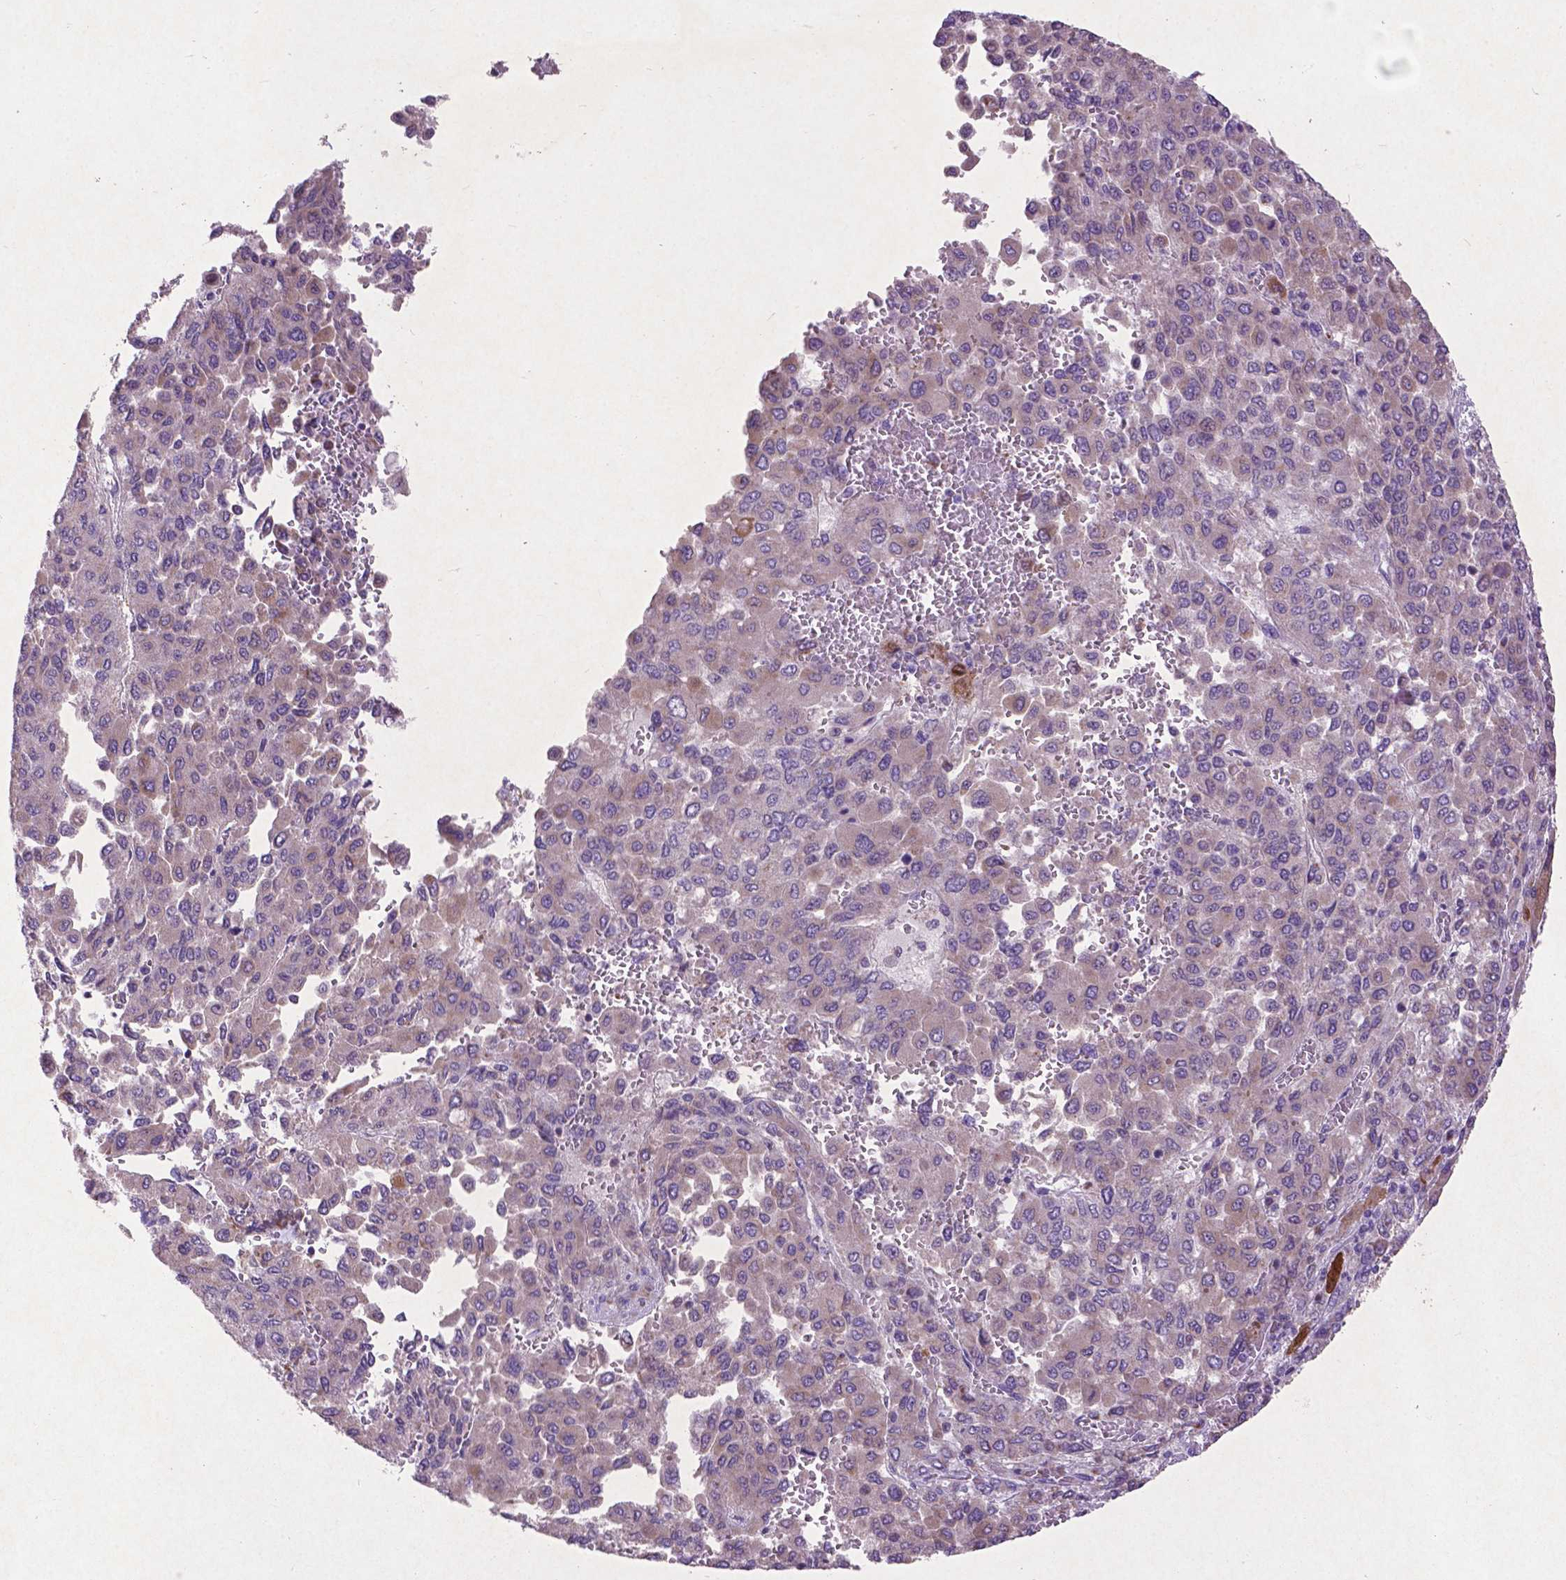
{"staining": {"intensity": "weak", "quantity": "25%-75%", "location": "cytoplasmic/membranous"}, "tissue": "liver cancer", "cell_type": "Tumor cells", "image_type": "cancer", "snomed": [{"axis": "morphology", "description": "Carcinoma, Hepatocellular, NOS"}, {"axis": "topography", "description": "Liver"}], "caption": "An image of human liver cancer stained for a protein exhibits weak cytoplasmic/membranous brown staining in tumor cells.", "gene": "ATG4D", "patient": {"sex": "female", "age": 41}}